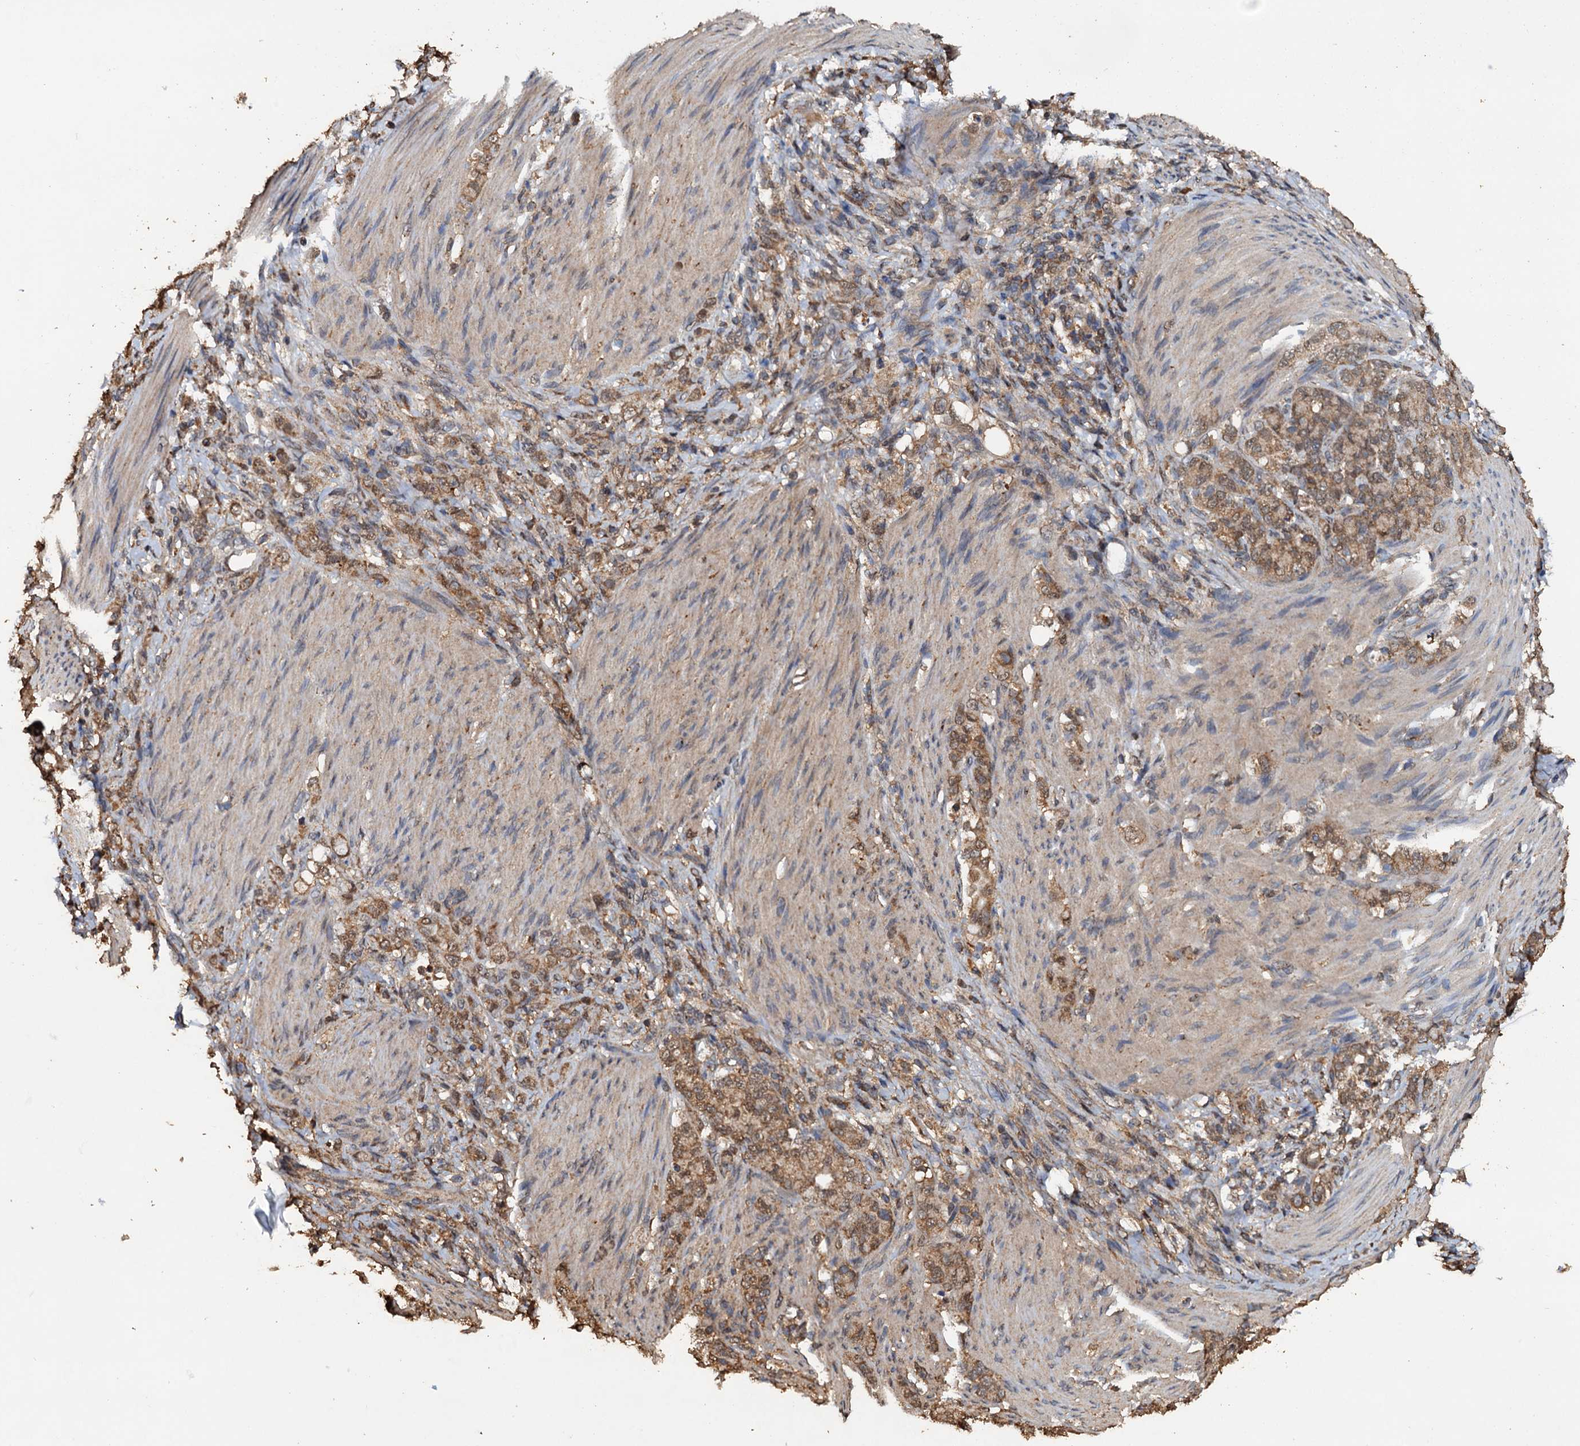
{"staining": {"intensity": "moderate", "quantity": ">75%", "location": "cytoplasmic/membranous"}, "tissue": "stomach cancer", "cell_type": "Tumor cells", "image_type": "cancer", "snomed": [{"axis": "morphology", "description": "Adenocarcinoma, NOS"}, {"axis": "topography", "description": "Stomach"}], "caption": "Stomach cancer (adenocarcinoma) stained for a protein (brown) reveals moderate cytoplasmic/membranous positive staining in about >75% of tumor cells.", "gene": "PSMD9", "patient": {"sex": "female", "age": 79}}